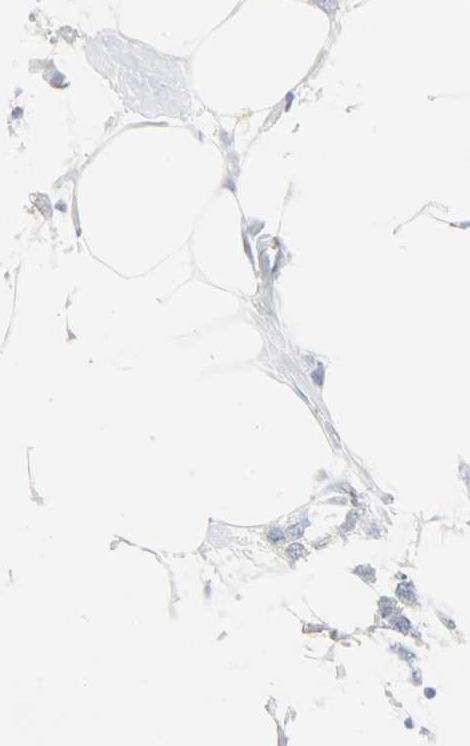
{"staining": {"intensity": "negative", "quantity": "none", "location": "none"}, "tissue": "breast cancer", "cell_type": "Tumor cells", "image_type": "cancer", "snomed": [{"axis": "morphology", "description": "Normal tissue, NOS"}, {"axis": "morphology", "description": "Duct carcinoma"}, {"axis": "topography", "description": "Breast"}], "caption": "Tumor cells show no significant positivity in breast cancer (invasive ductal carcinoma).", "gene": "CRP", "patient": {"sex": "female", "age": 50}}